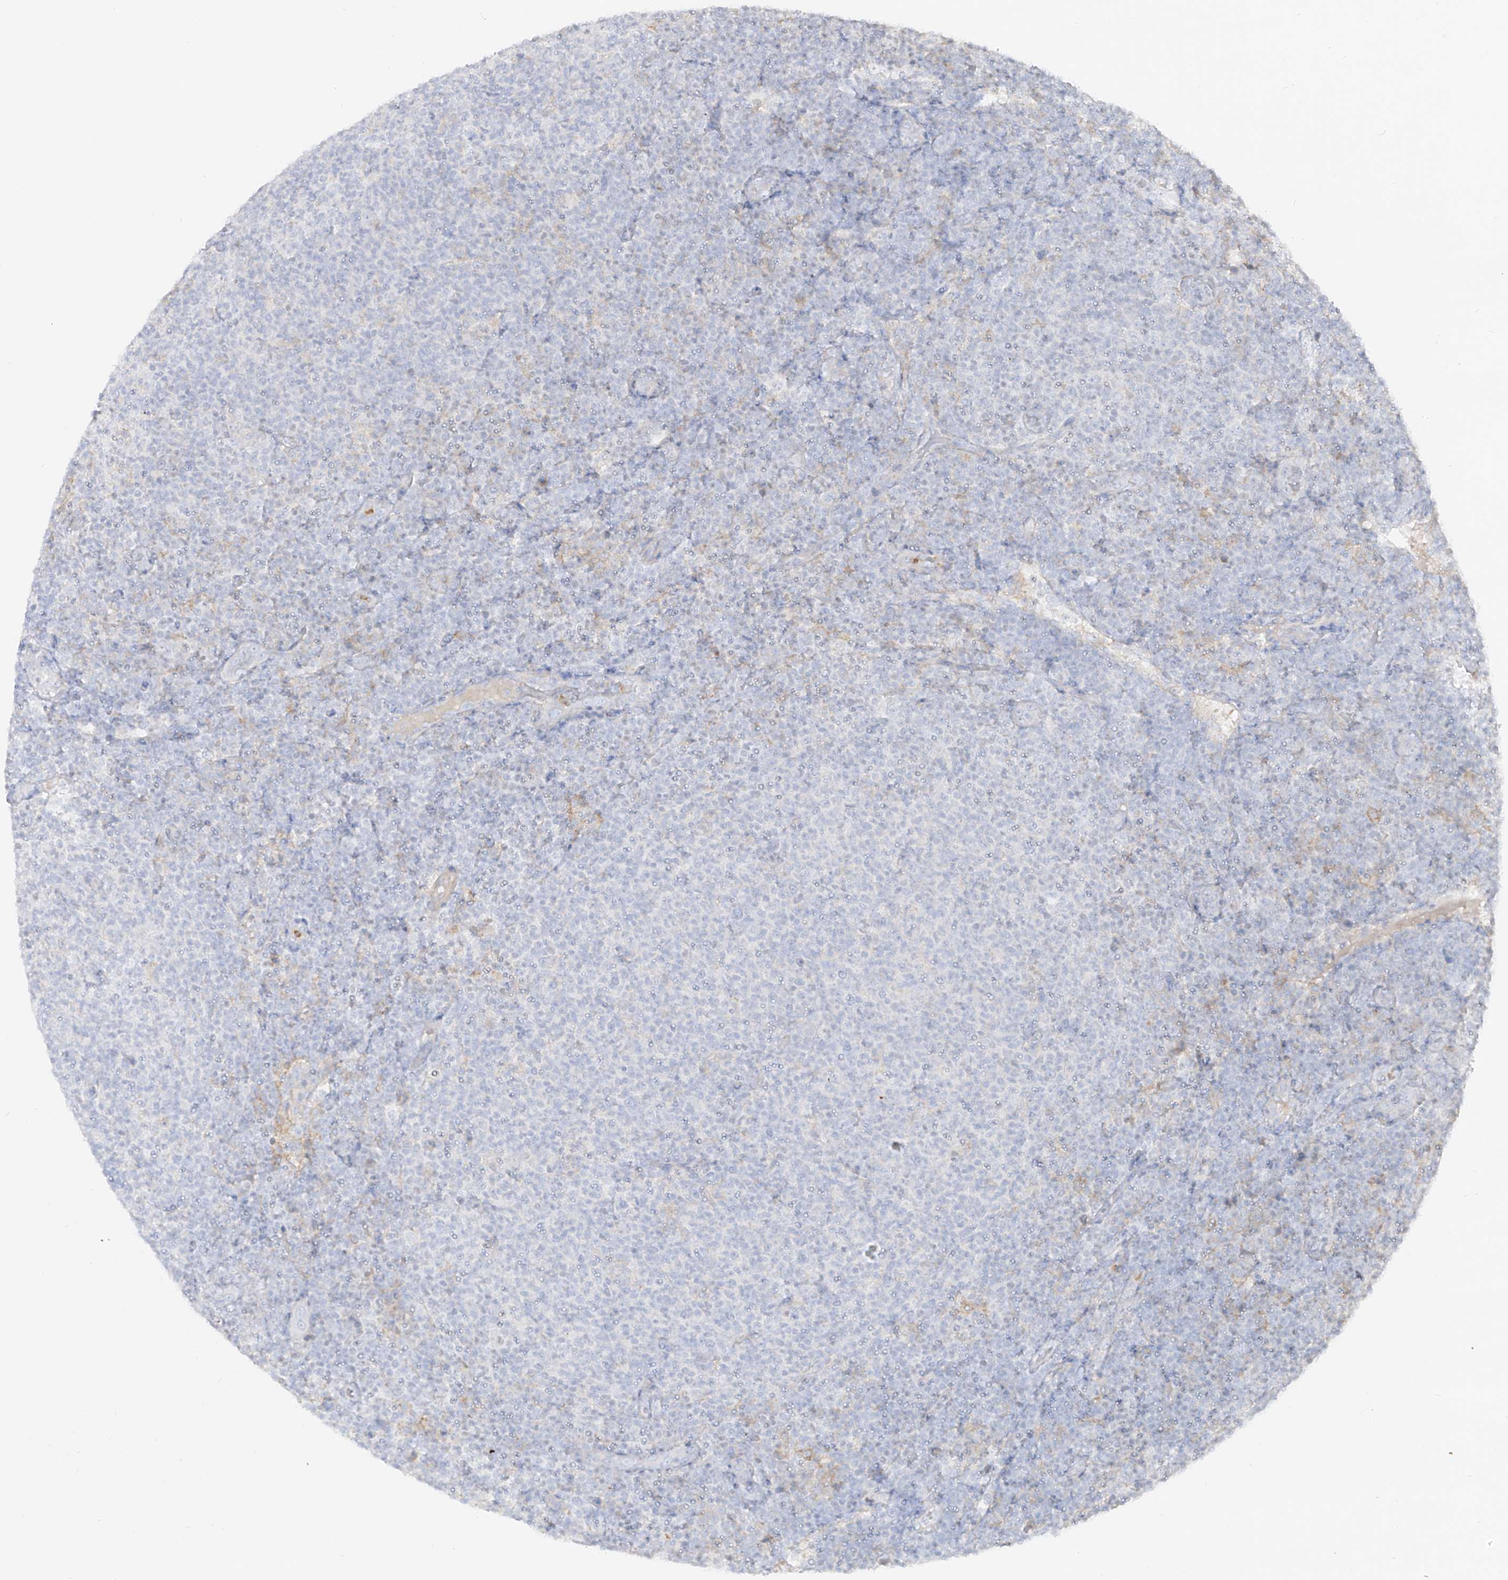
{"staining": {"intensity": "negative", "quantity": "none", "location": "none"}, "tissue": "lymphoma", "cell_type": "Tumor cells", "image_type": "cancer", "snomed": [{"axis": "morphology", "description": "Malignant lymphoma, non-Hodgkin's type, Low grade"}, {"axis": "topography", "description": "Lymph node"}], "caption": "Immunohistochemistry of human malignant lymphoma, non-Hodgkin's type (low-grade) displays no expression in tumor cells.", "gene": "RBFOX3", "patient": {"sex": "male", "age": 66}}